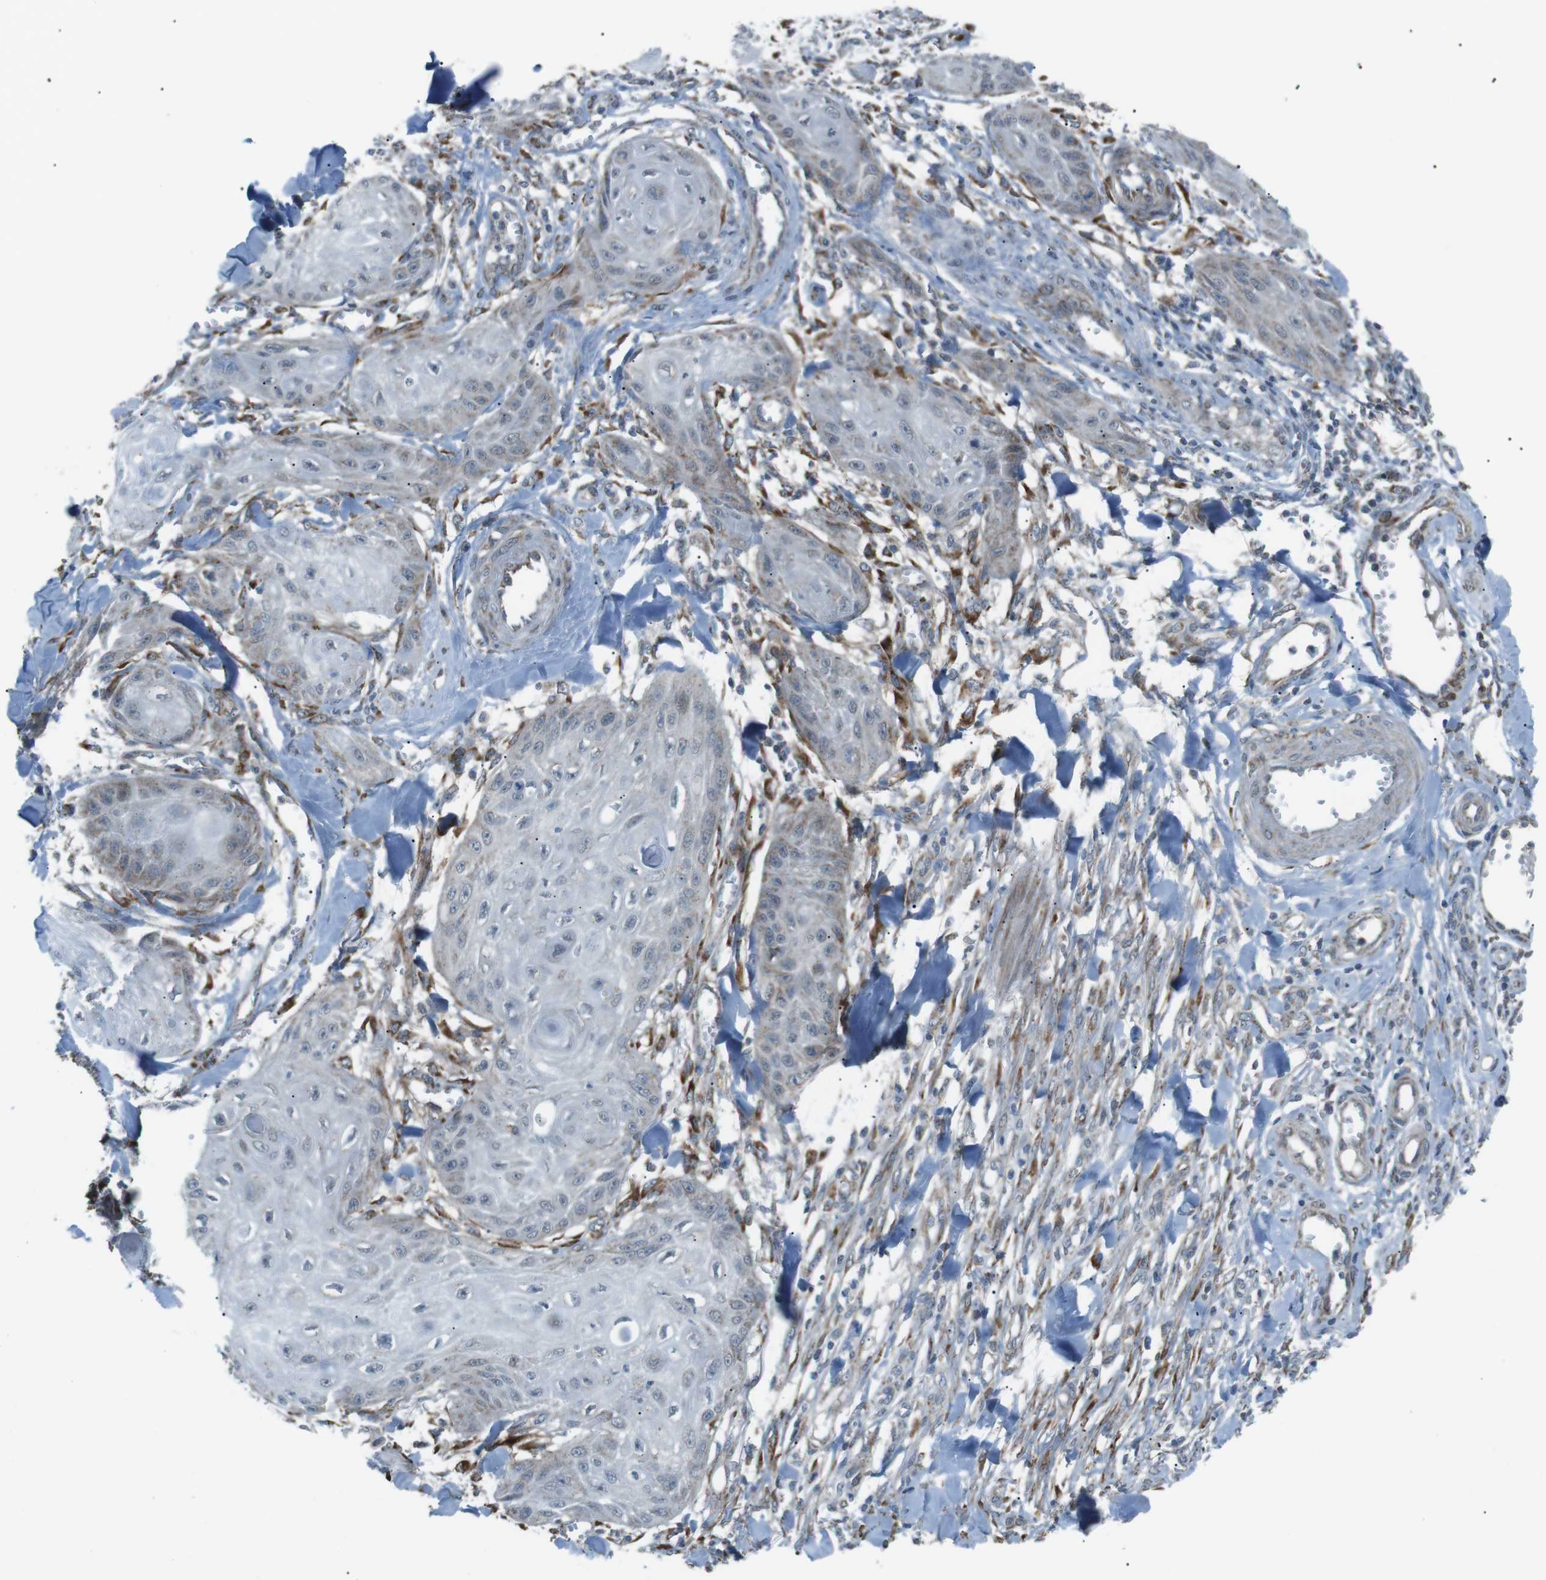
{"staining": {"intensity": "negative", "quantity": "none", "location": "none"}, "tissue": "skin cancer", "cell_type": "Tumor cells", "image_type": "cancer", "snomed": [{"axis": "morphology", "description": "Squamous cell carcinoma, NOS"}, {"axis": "topography", "description": "Skin"}], "caption": "Tumor cells show no significant protein positivity in skin cancer (squamous cell carcinoma).", "gene": "ARID5B", "patient": {"sex": "male", "age": 74}}